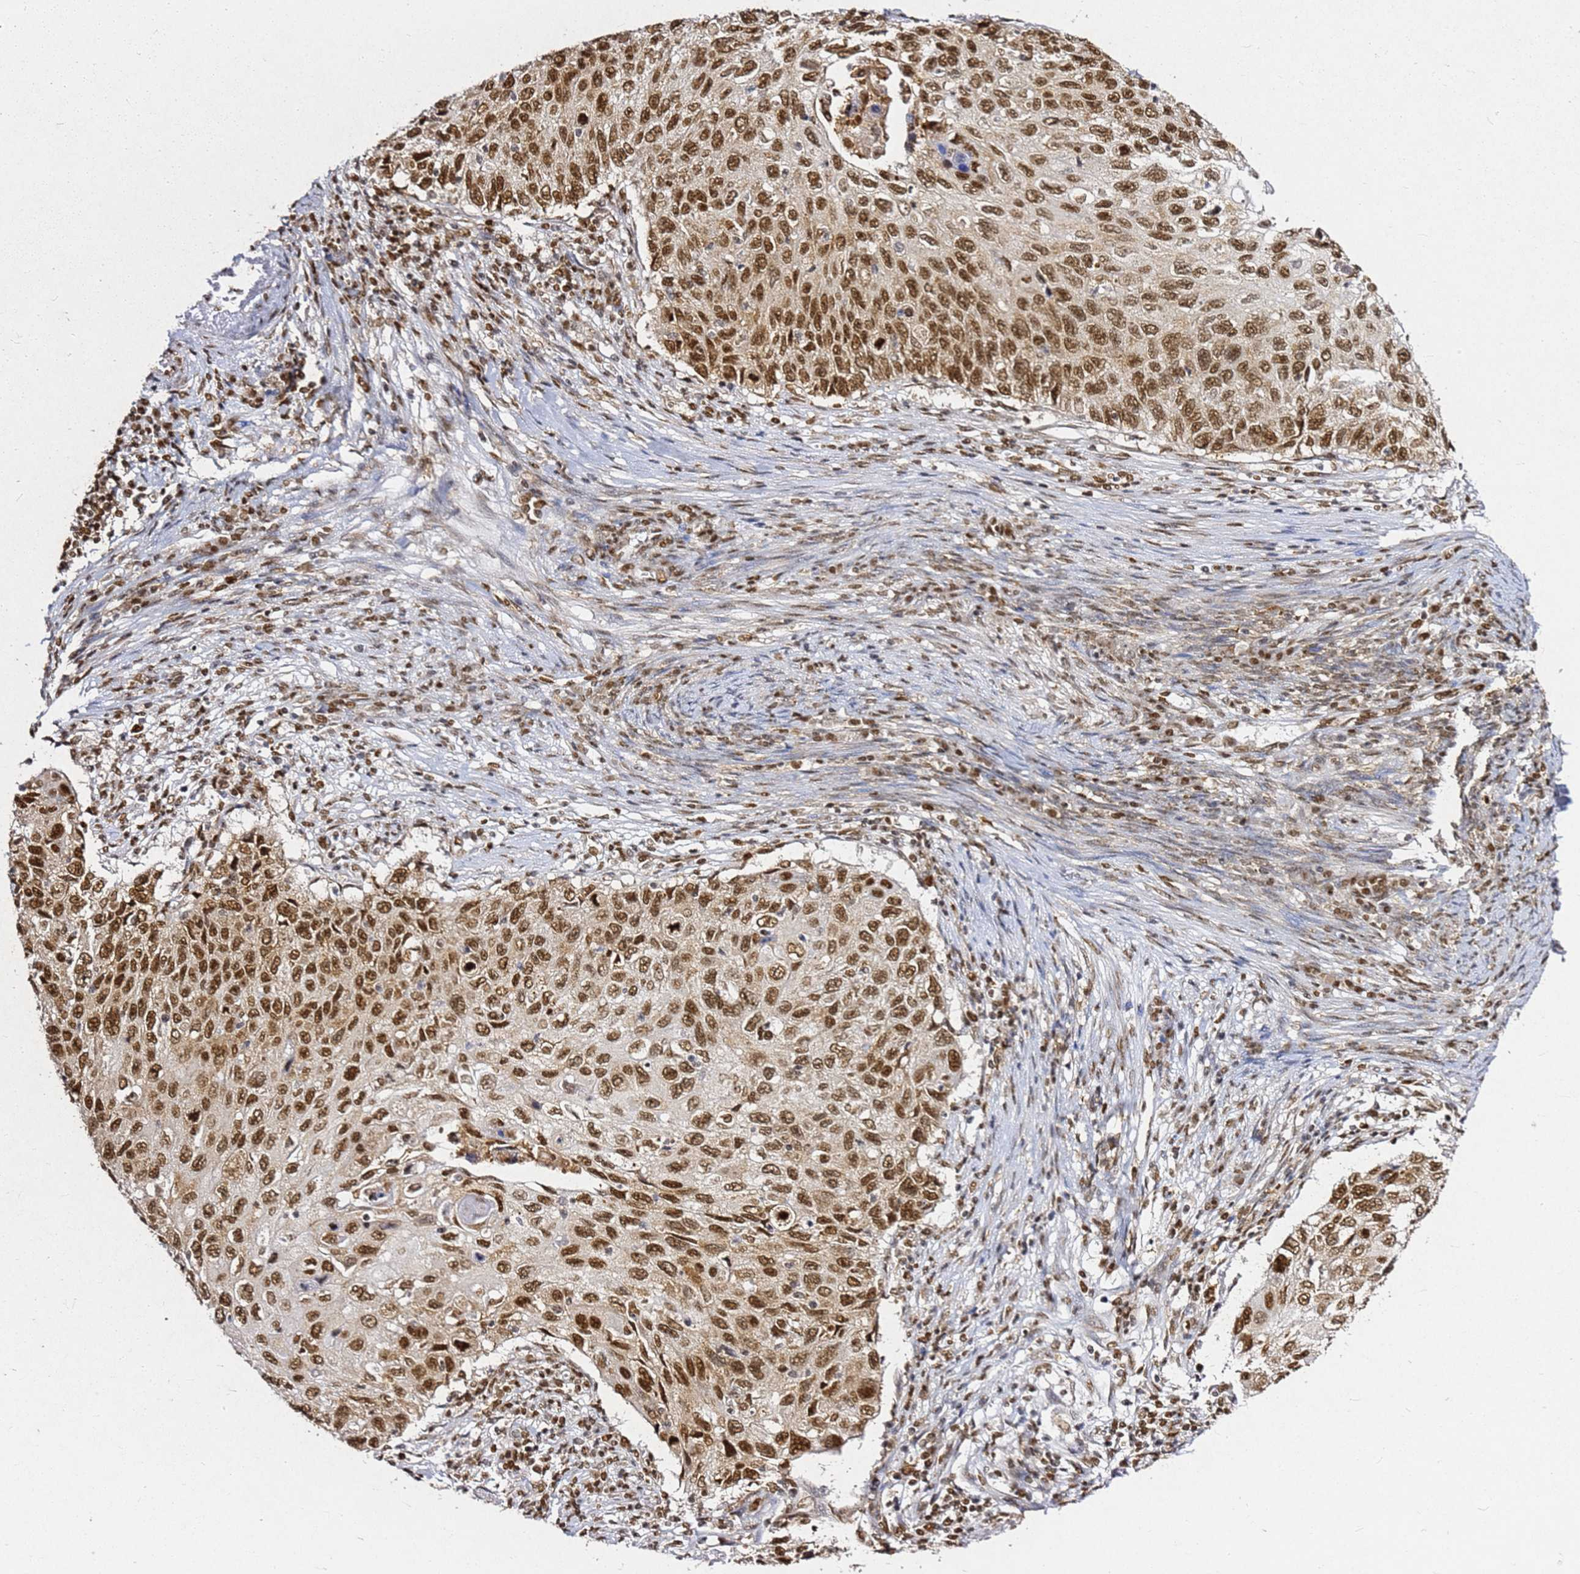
{"staining": {"intensity": "moderate", "quantity": ">75%", "location": "nuclear"}, "tissue": "cervical cancer", "cell_type": "Tumor cells", "image_type": "cancer", "snomed": [{"axis": "morphology", "description": "Squamous cell carcinoma, NOS"}, {"axis": "topography", "description": "Cervix"}], "caption": "Immunohistochemistry micrograph of neoplastic tissue: human cervical cancer (squamous cell carcinoma) stained using IHC demonstrates medium levels of moderate protein expression localized specifically in the nuclear of tumor cells, appearing as a nuclear brown color.", "gene": "APEX1", "patient": {"sex": "female", "age": 70}}